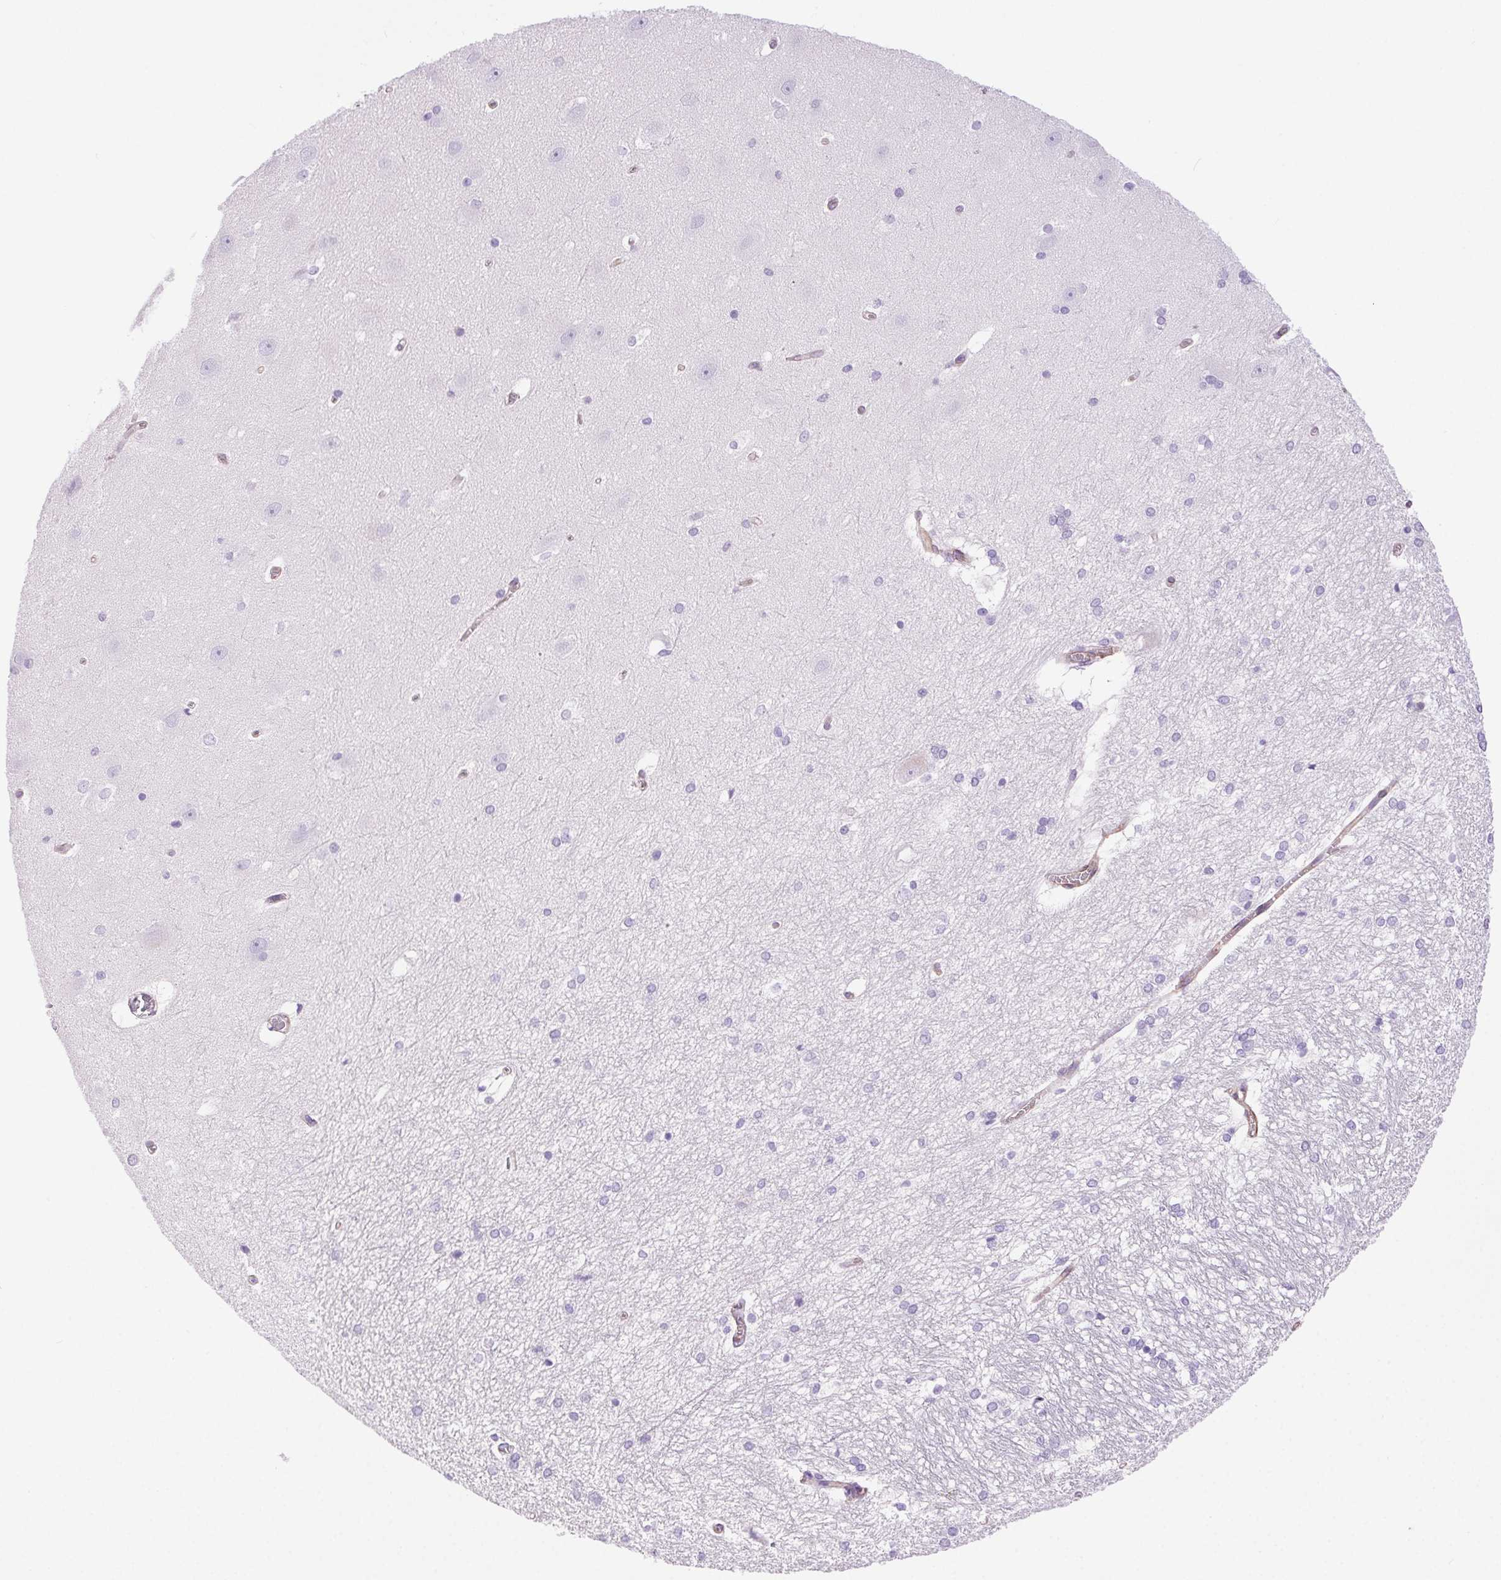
{"staining": {"intensity": "negative", "quantity": "none", "location": "none"}, "tissue": "hippocampus", "cell_type": "Glial cells", "image_type": "normal", "snomed": [{"axis": "morphology", "description": "Normal tissue, NOS"}, {"axis": "topography", "description": "Cerebral cortex"}, {"axis": "topography", "description": "Hippocampus"}], "caption": "Immunohistochemistry of normal human hippocampus reveals no staining in glial cells. Brightfield microscopy of IHC stained with DAB (3,3'-diaminobenzidine) (brown) and hematoxylin (blue), captured at high magnification.", "gene": "SHCBP1L", "patient": {"sex": "female", "age": 19}}